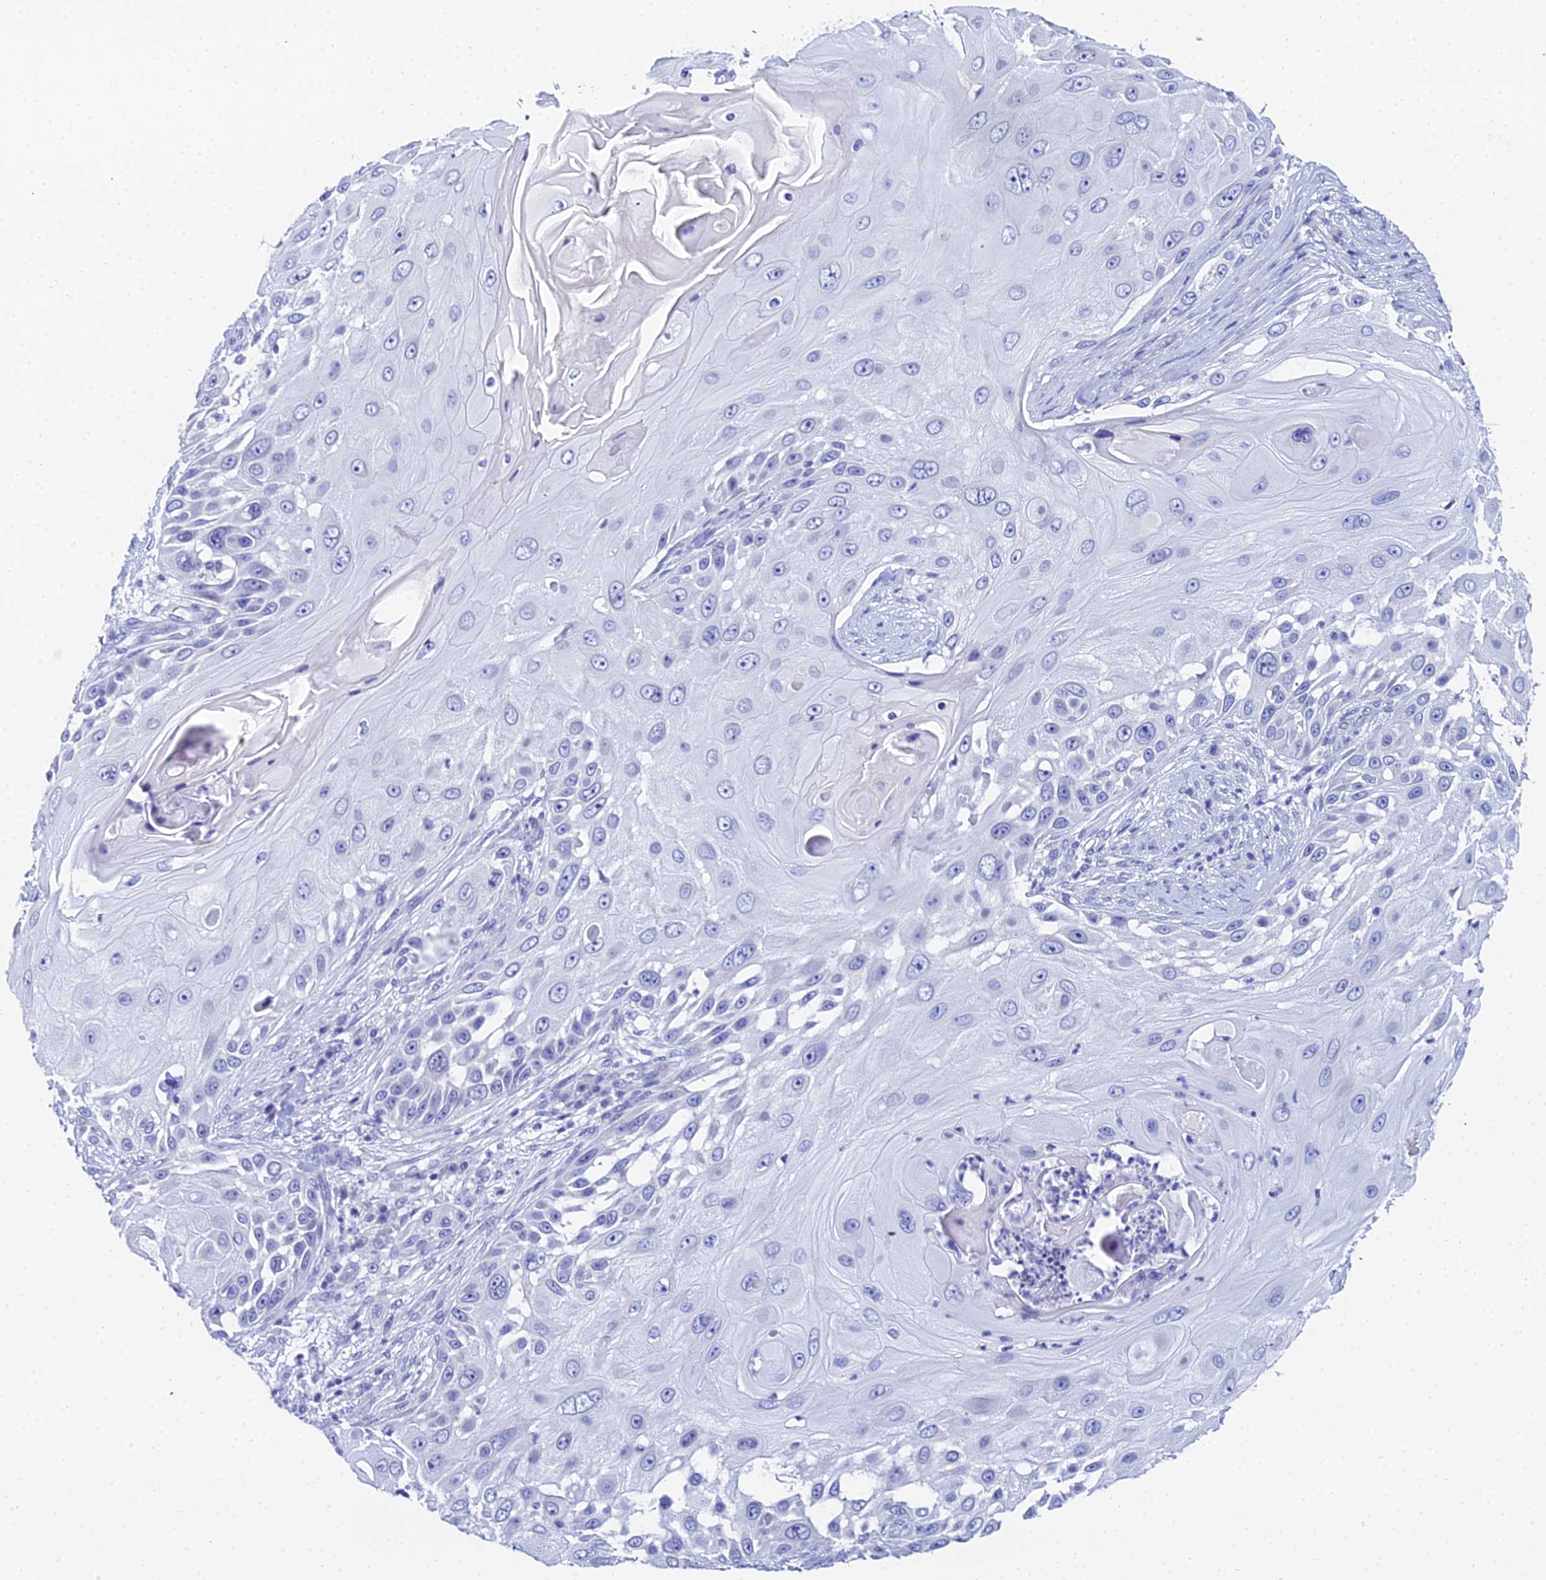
{"staining": {"intensity": "negative", "quantity": "none", "location": "none"}, "tissue": "skin cancer", "cell_type": "Tumor cells", "image_type": "cancer", "snomed": [{"axis": "morphology", "description": "Squamous cell carcinoma, NOS"}, {"axis": "topography", "description": "Skin"}], "caption": "This is an IHC photomicrograph of skin cancer. There is no expression in tumor cells.", "gene": "OCM", "patient": {"sex": "female", "age": 44}}